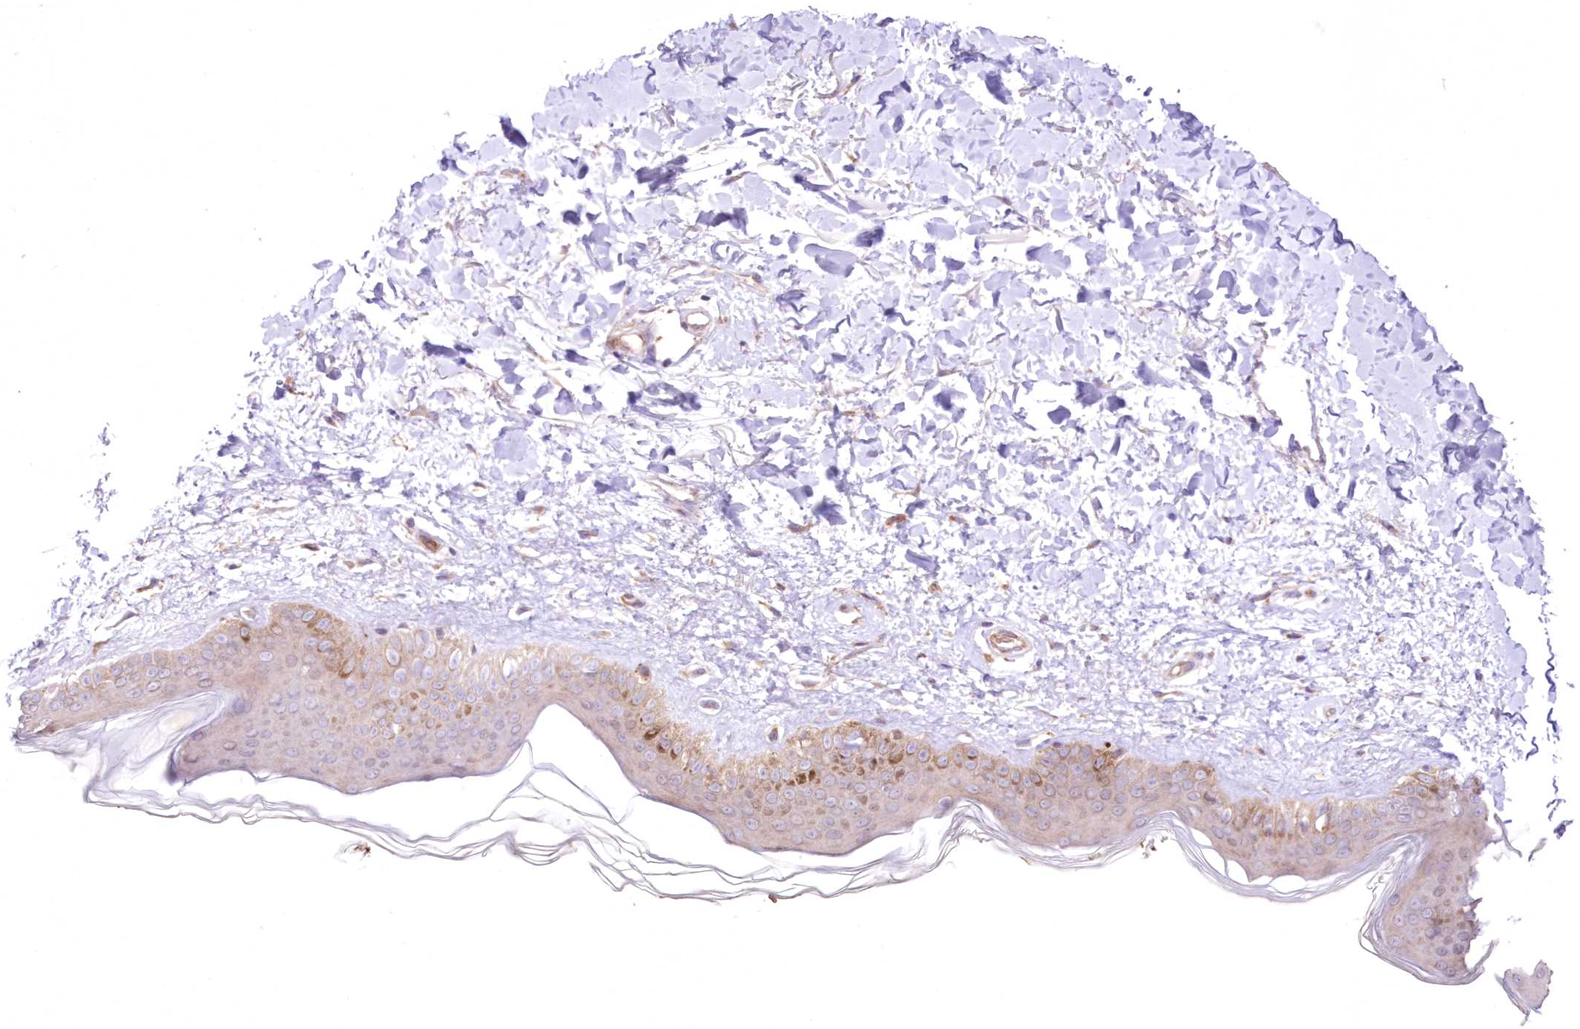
{"staining": {"intensity": "weak", "quantity": ">75%", "location": "cytoplasmic/membranous"}, "tissue": "skin", "cell_type": "Fibroblasts", "image_type": "normal", "snomed": [{"axis": "morphology", "description": "Normal tissue, NOS"}, {"axis": "topography", "description": "Skin"}], "caption": "Fibroblasts demonstrate low levels of weak cytoplasmic/membranous staining in approximately >75% of cells in benign human skin. (DAB IHC, brown staining for protein, blue staining for nuclei).", "gene": "FCHO2", "patient": {"sex": "female", "age": 58}}